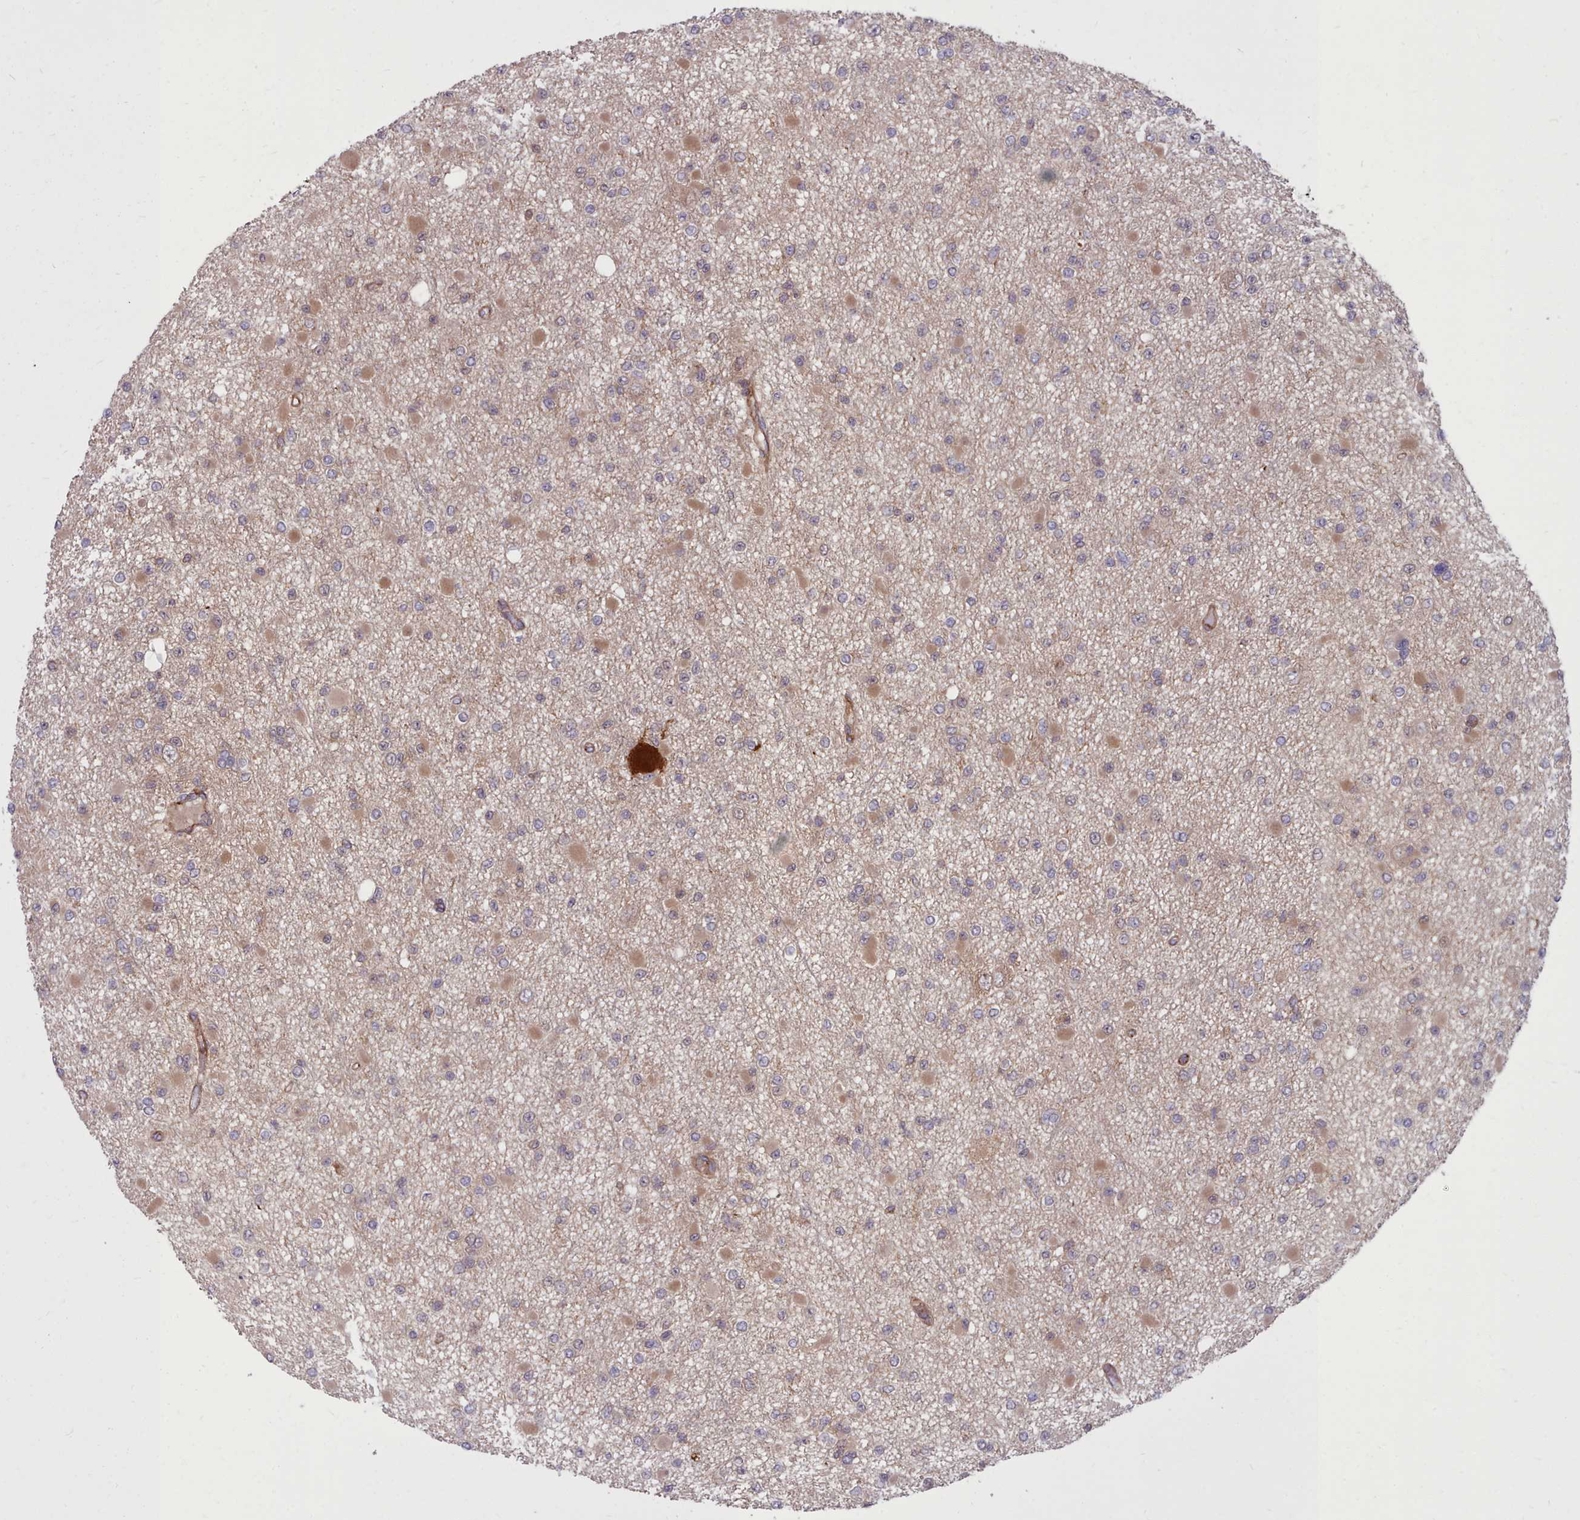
{"staining": {"intensity": "weak", "quantity": "25%-75%", "location": "cytoplasmic/membranous"}, "tissue": "glioma", "cell_type": "Tumor cells", "image_type": "cancer", "snomed": [{"axis": "morphology", "description": "Glioma, malignant, Low grade"}, {"axis": "topography", "description": "Brain"}], "caption": "Glioma stained with immunohistochemistry shows weak cytoplasmic/membranous expression in approximately 25%-75% of tumor cells.", "gene": "STUB1", "patient": {"sex": "female", "age": 22}}